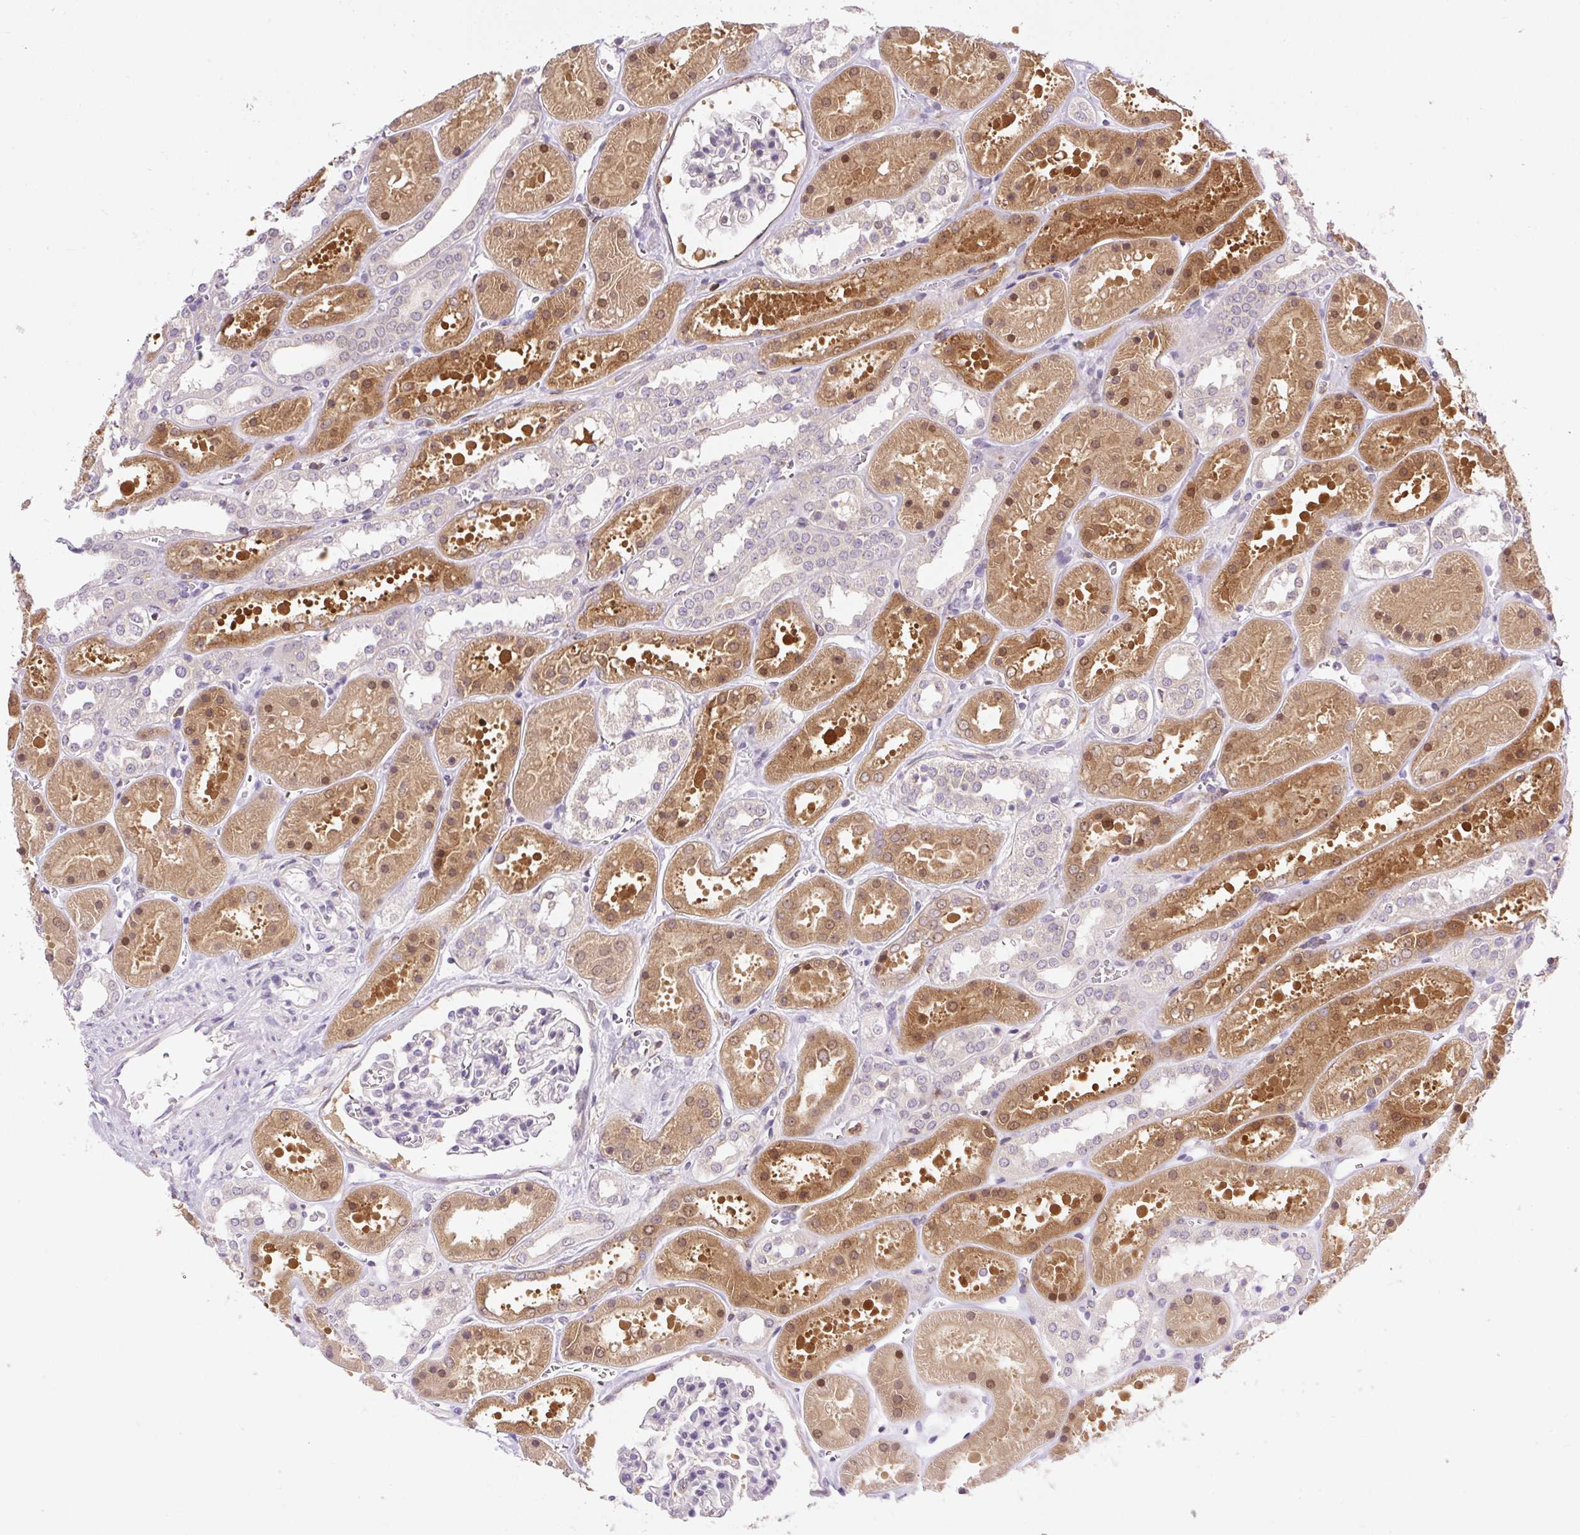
{"staining": {"intensity": "negative", "quantity": "none", "location": "none"}, "tissue": "kidney", "cell_type": "Cells in glomeruli", "image_type": "normal", "snomed": [{"axis": "morphology", "description": "Normal tissue, NOS"}, {"axis": "topography", "description": "Kidney"}], "caption": "Immunohistochemistry photomicrograph of unremarkable kidney stained for a protein (brown), which reveals no positivity in cells in glomeruli.", "gene": "CARD11", "patient": {"sex": "female", "age": 41}}